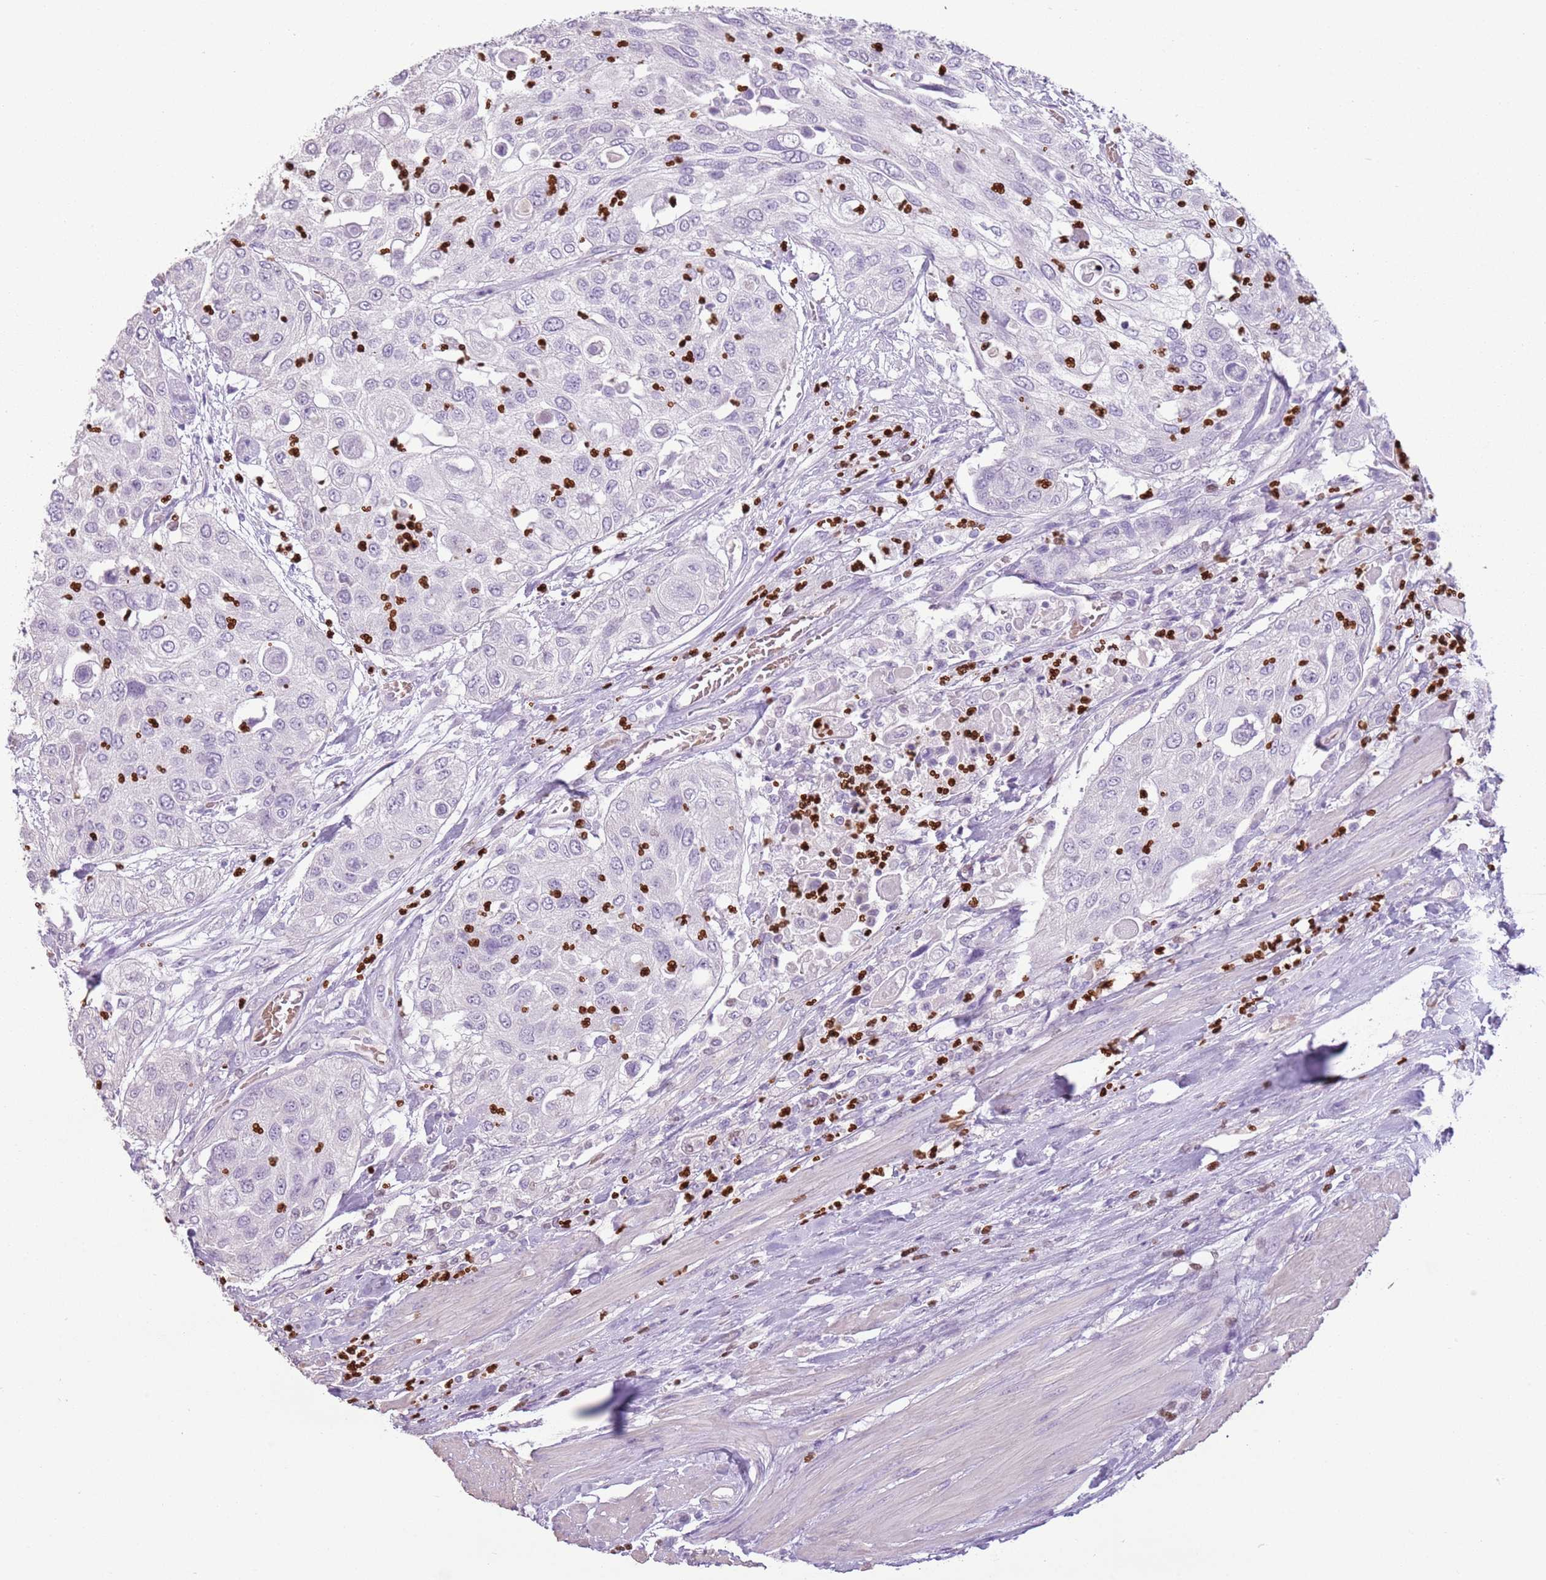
{"staining": {"intensity": "negative", "quantity": "none", "location": "none"}, "tissue": "urothelial cancer", "cell_type": "Tumor cells", "image_type": "cancer", "snomed": [{"axis": "morphology", "description": "Urothelial carcinoma, High grade"}, {"axis": "topography", "description": "Urinary bladder"}], "caption": "This is an IHC histopathology image of urothelial cancer. There is no positivity in tumor cells.", "gene": "CELF6", "patient": {"sex": "female", "age": 79}}